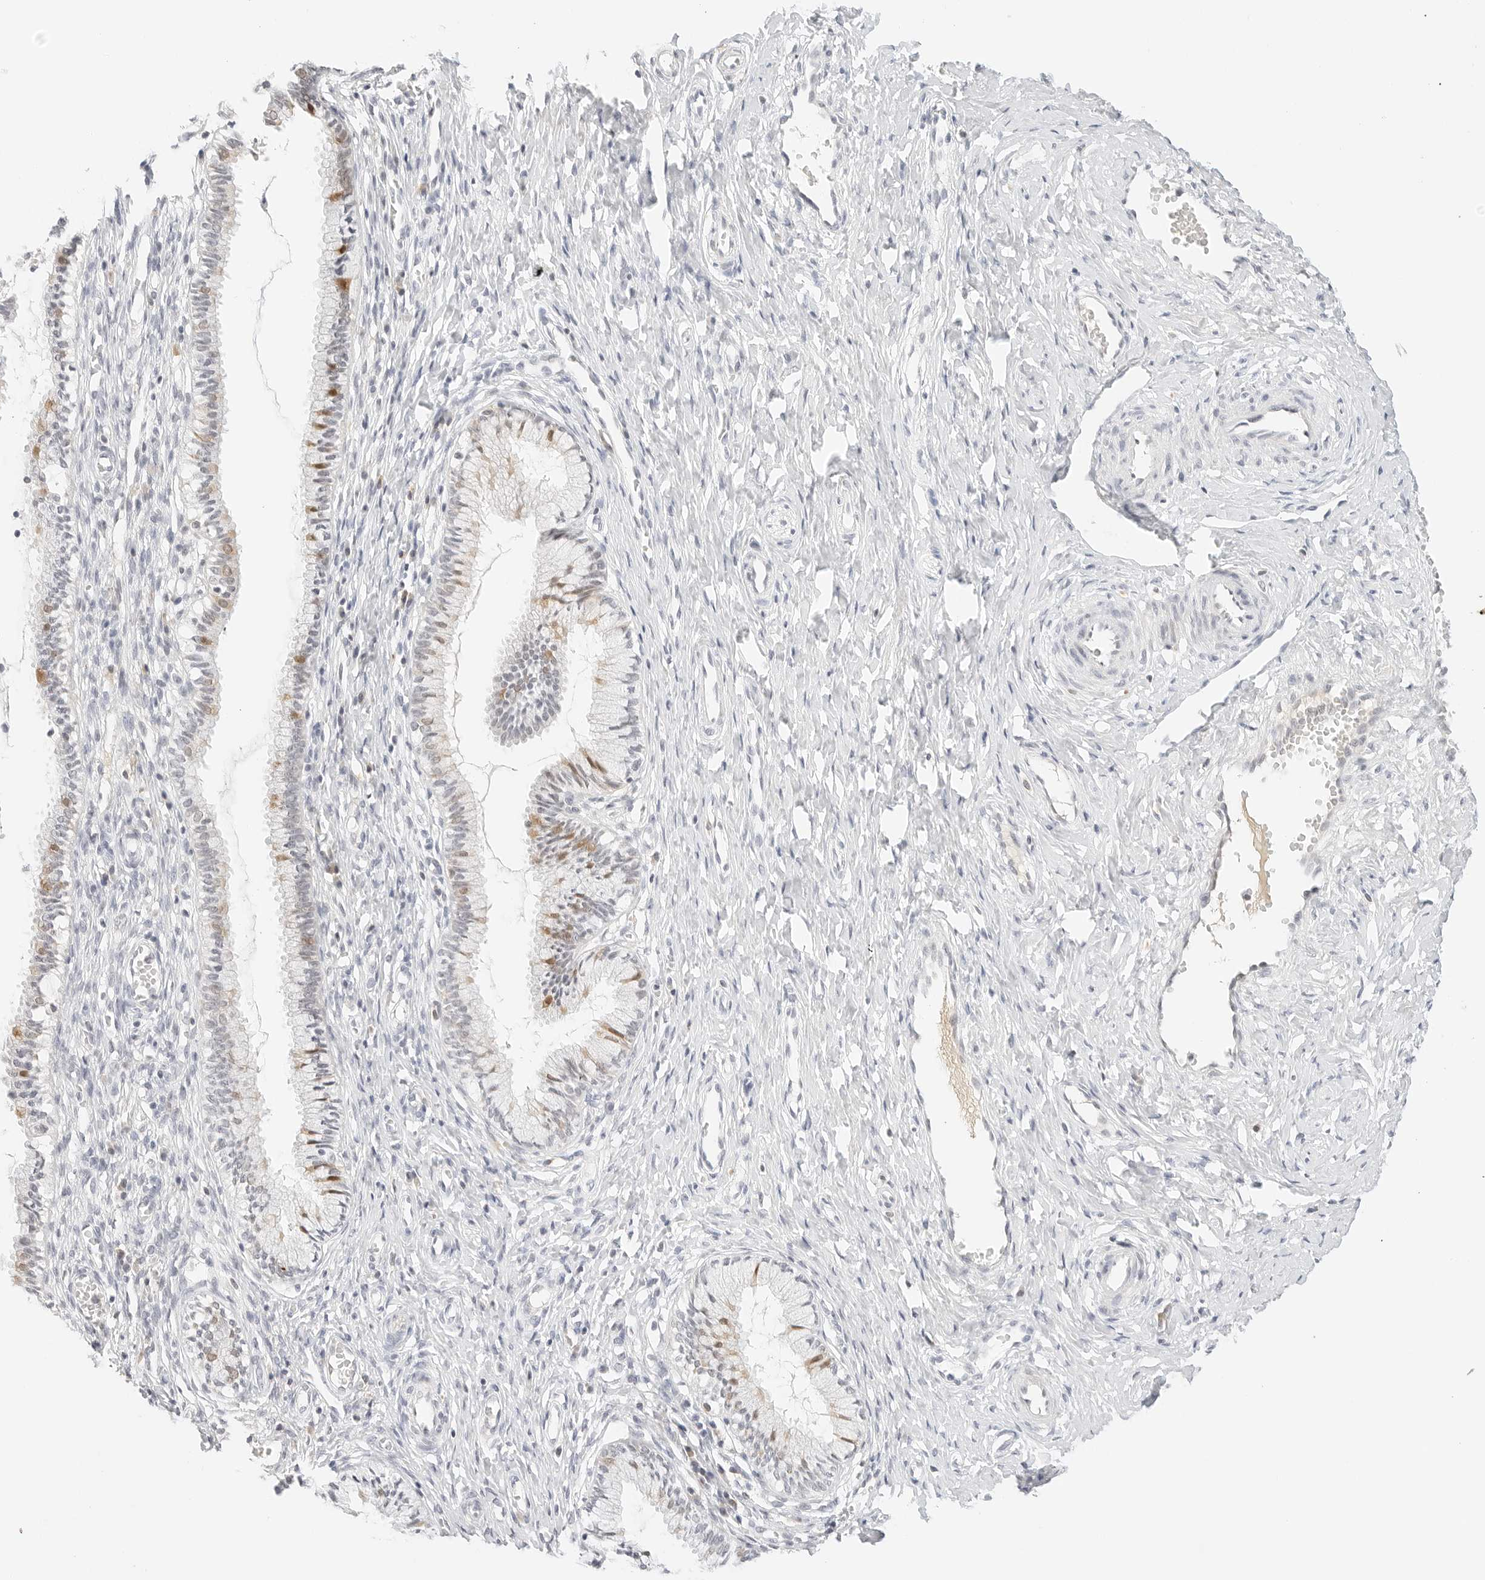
{"staining": {"intensity": "moderate", "quantity": "<25%", "location": "cytoplasmic/membranous,nuclear"}, "tissue": "cervix", "cell_type": "Glandular cells", "image_type": "normal", "snomed": [{"axis": "morphology", "description": "Normal tissue, NOS"}, {"axis": "topography", "description": "Cervix"}], "caption": "Glandular cells reveal low levels of moderate cytoplasmic/membranous,nuclear staining in about <25% of cells in unremarkable human cervix.", "gene": "XKR4", "patient": {"sex": "female", "age": 27}}